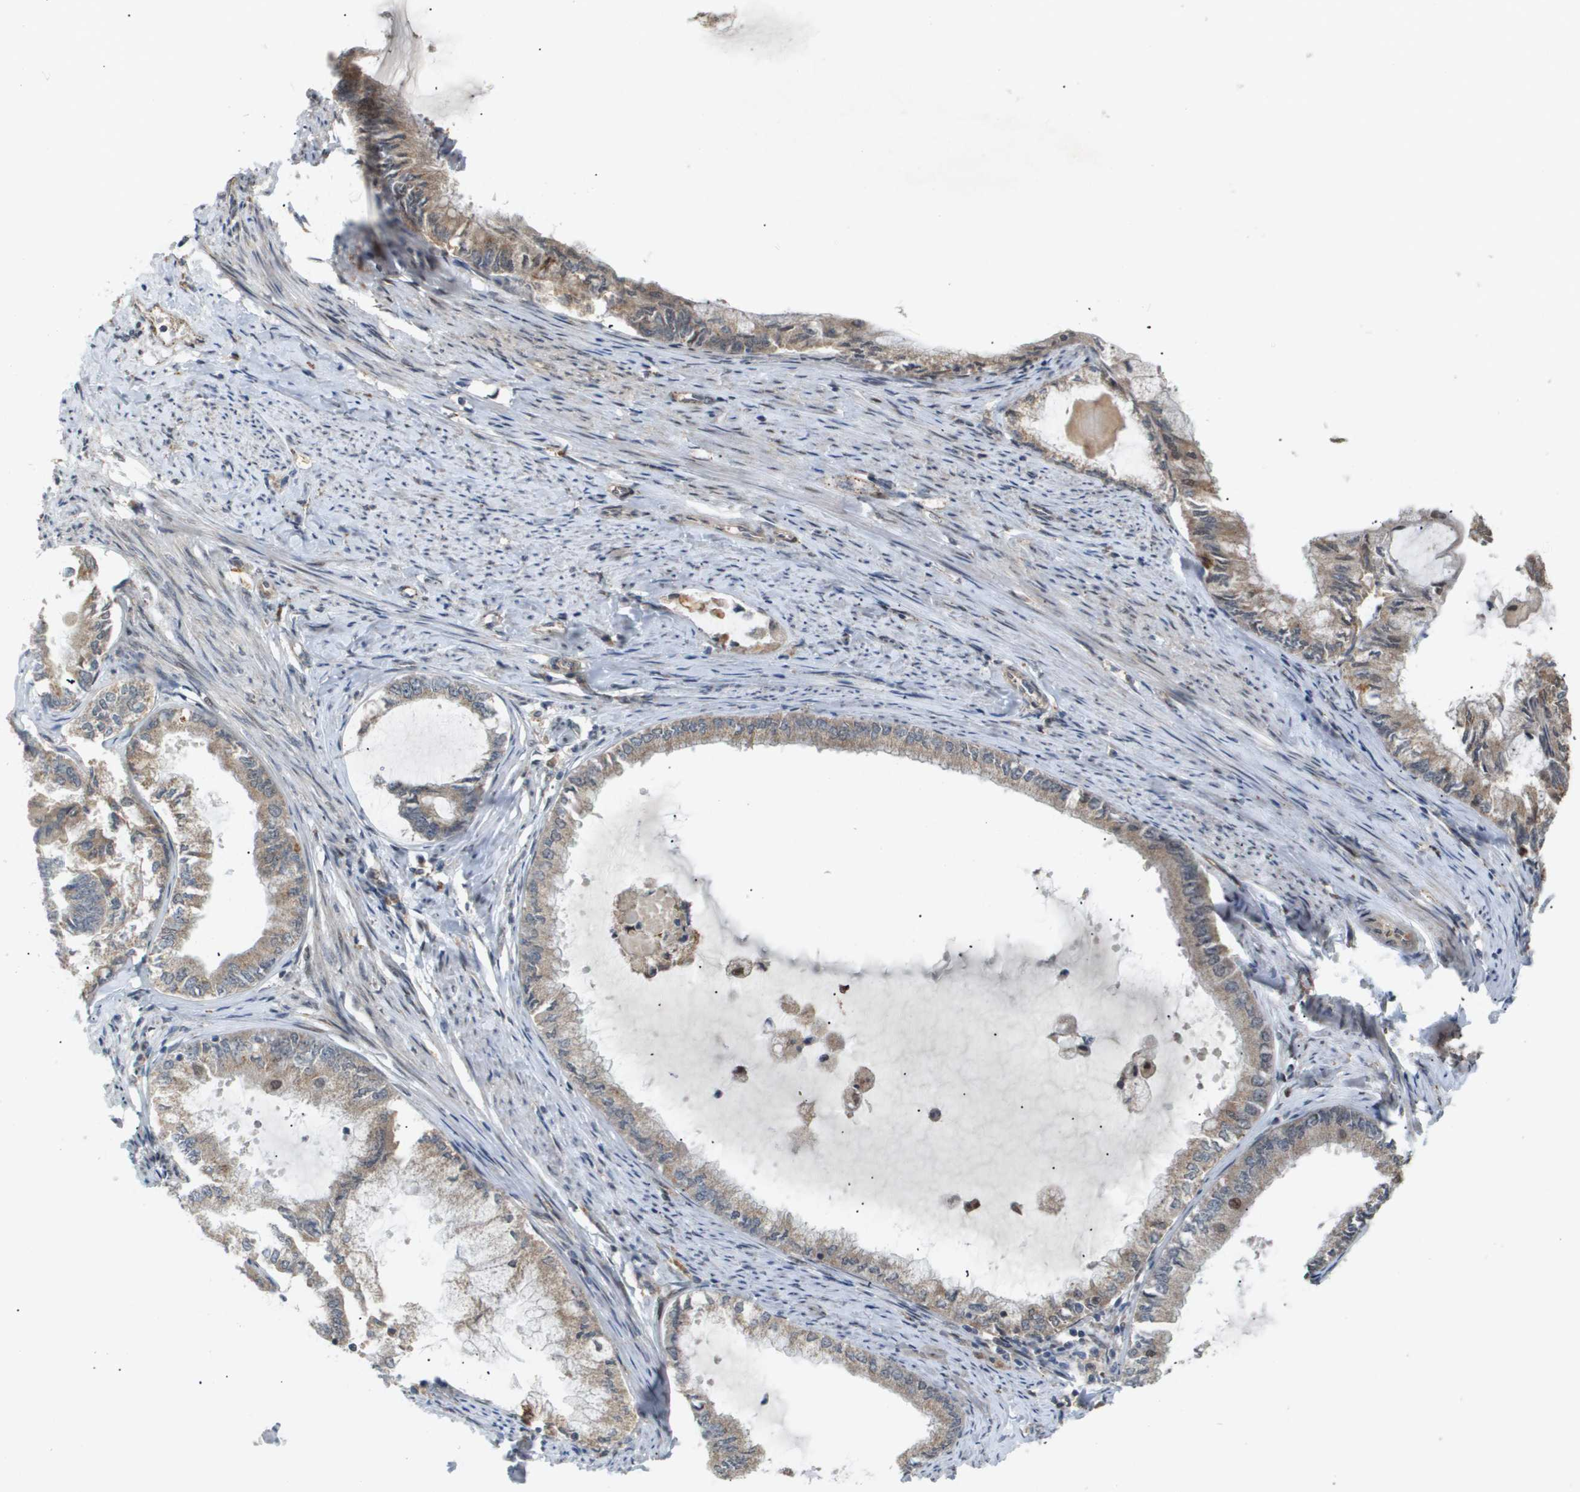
{"staining": {"intensity": "weak", "quantity": ">75%", "location": "cytoplasmic/membranous"}, "tissue": "endometrial cancer", "cell_type": "Tumor cells", "image_type": "cancer", "snomed": [{"axis": "morphology", "description": "Adenocarcinoma, NOS"}, {"axis": "topography", "description": "Endometrium"}], "caption": "Tumor cells reveal low levels of weak cytoplasmic/membranous expression in approximately >75% of cells in adenocarcinoma (endometrial). The staining was performed using DAB (3,3'-diaminobenzidine), with brown indicating positive protein expression. Nuclei are stained blue with hematoxylin.", "gene": "PDGFB", "patient": {"sex": "female", "age": 86}}